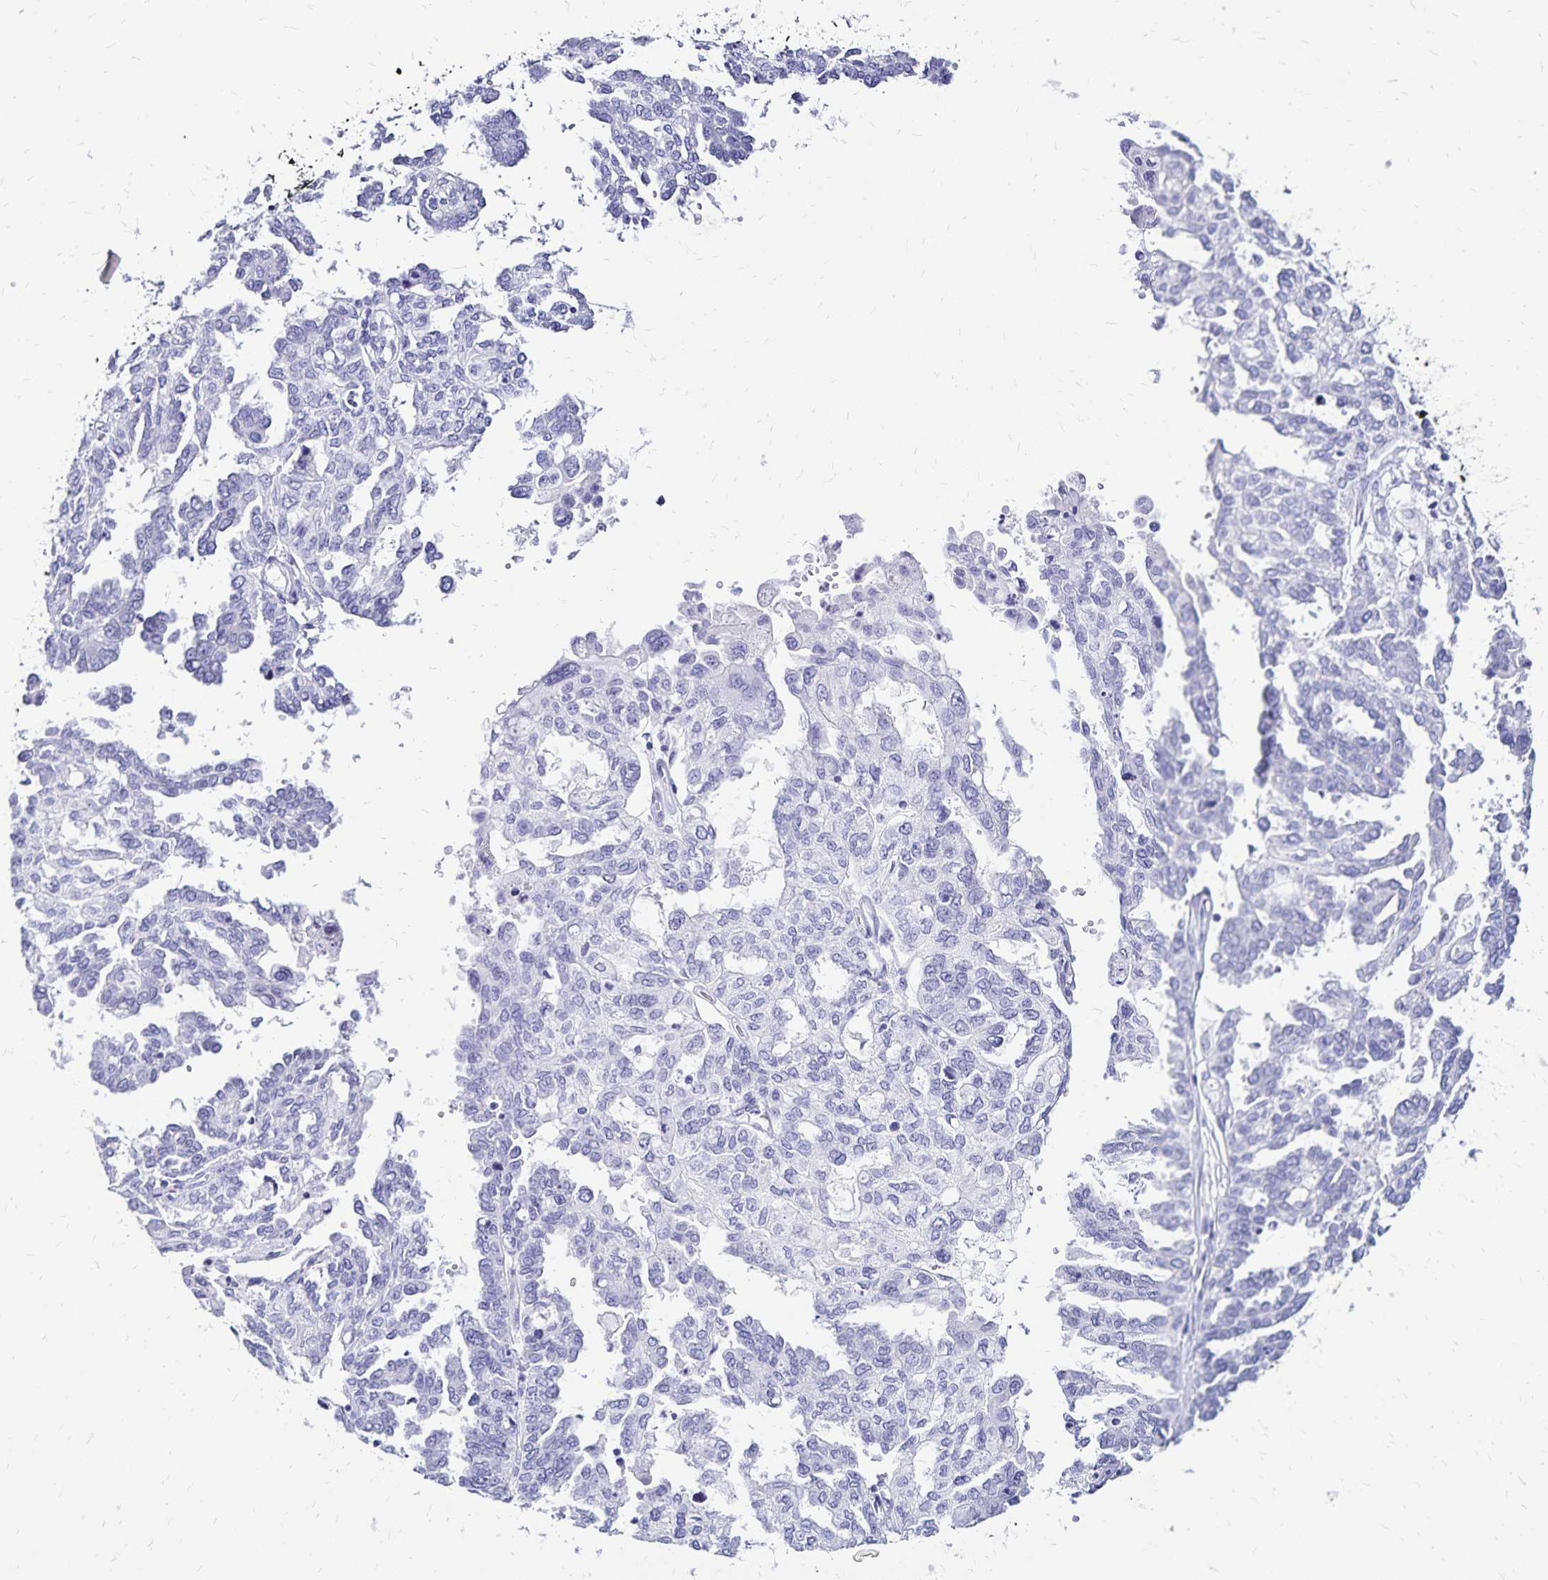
{"staining": {"intensity": "negative", "quantity": "none", "location": "none"}, "tissue": "ovarian cancer", "cell_type": "Tumor cells", "image_type": "cancer", "snomed": [{"axis": "morphology", "description": "Cystadenocarcinoma, serous, NOS"}, {"axis": "topography", "description": "Ovary"}], "caption": "Immunohistochemical staining of ovarian cancer (serous cystadenocarcinoma) exhibits no significant staining in tumor cells. The staining is performed using DAB (3,3'-diaminobenzidine) brown chromogen with nuclei counter-stained in using hematoxylin.", "gene": "LIN28B", "patient": {"sex": "female", "age": 53}}